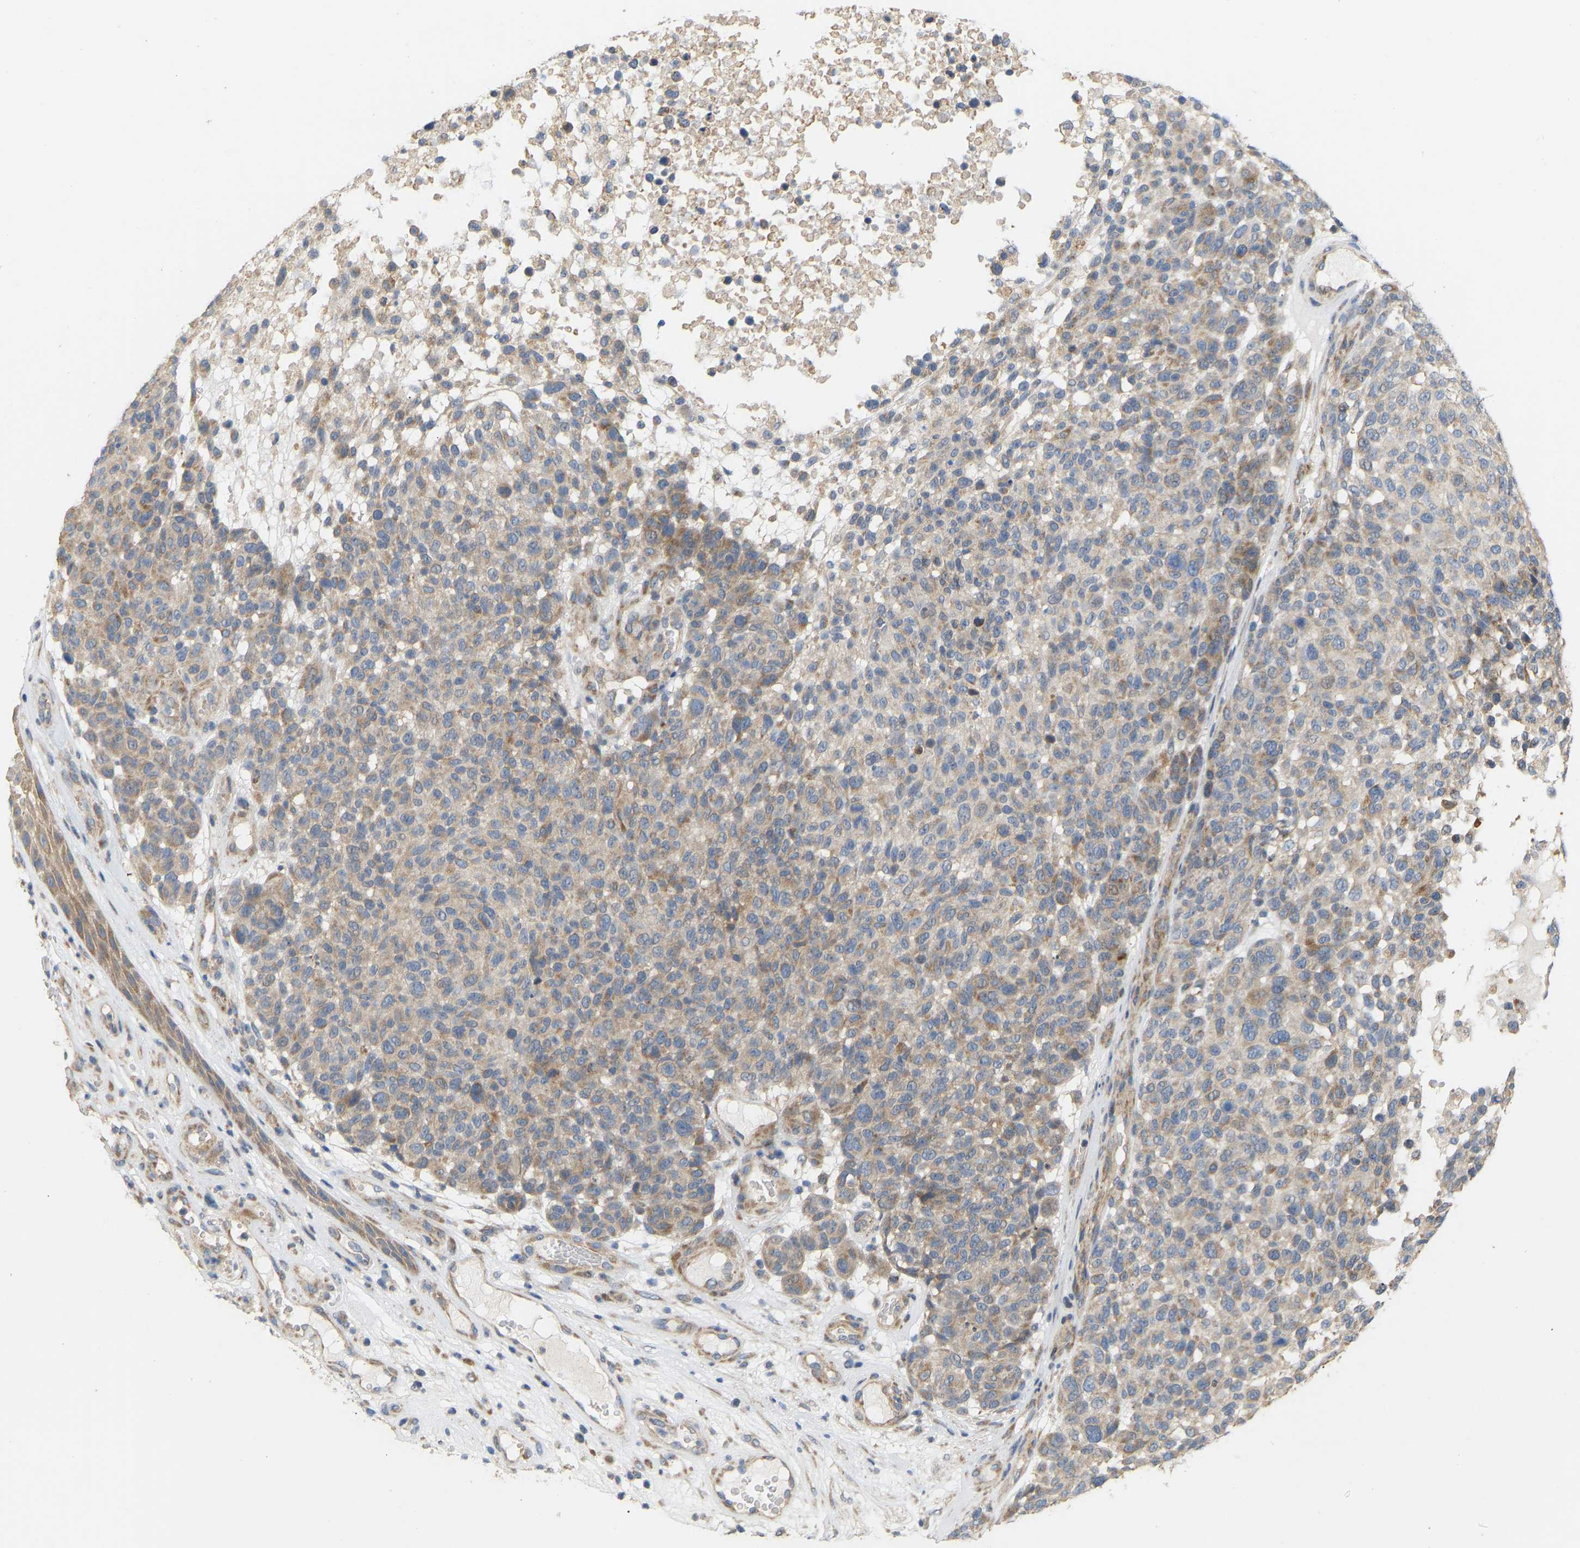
{"staining": {"intensity": "moderate", "quantity": "<25%", "location": "cytoplasmic/membranous"}, "tissue": "melanoma", "cell_type": "Tumor cells", "image_type": "cancer", "snomed": [{"axis": "morphology", "description": "Malignant melanoma, NOS"}, {"axis": "topography", "description": "Skin"}], "caption": "This histopathology image exhibits malignant melanoma stained with immunohistochemistry (IHC) to label a protein in brown. The cytoplasmic/membranous of tumor cells show moderate positivity for the protein. Nuclei are counter-stained blue.", "gene": "HACD2", "patient": {"sex": "male", "age": 59}}